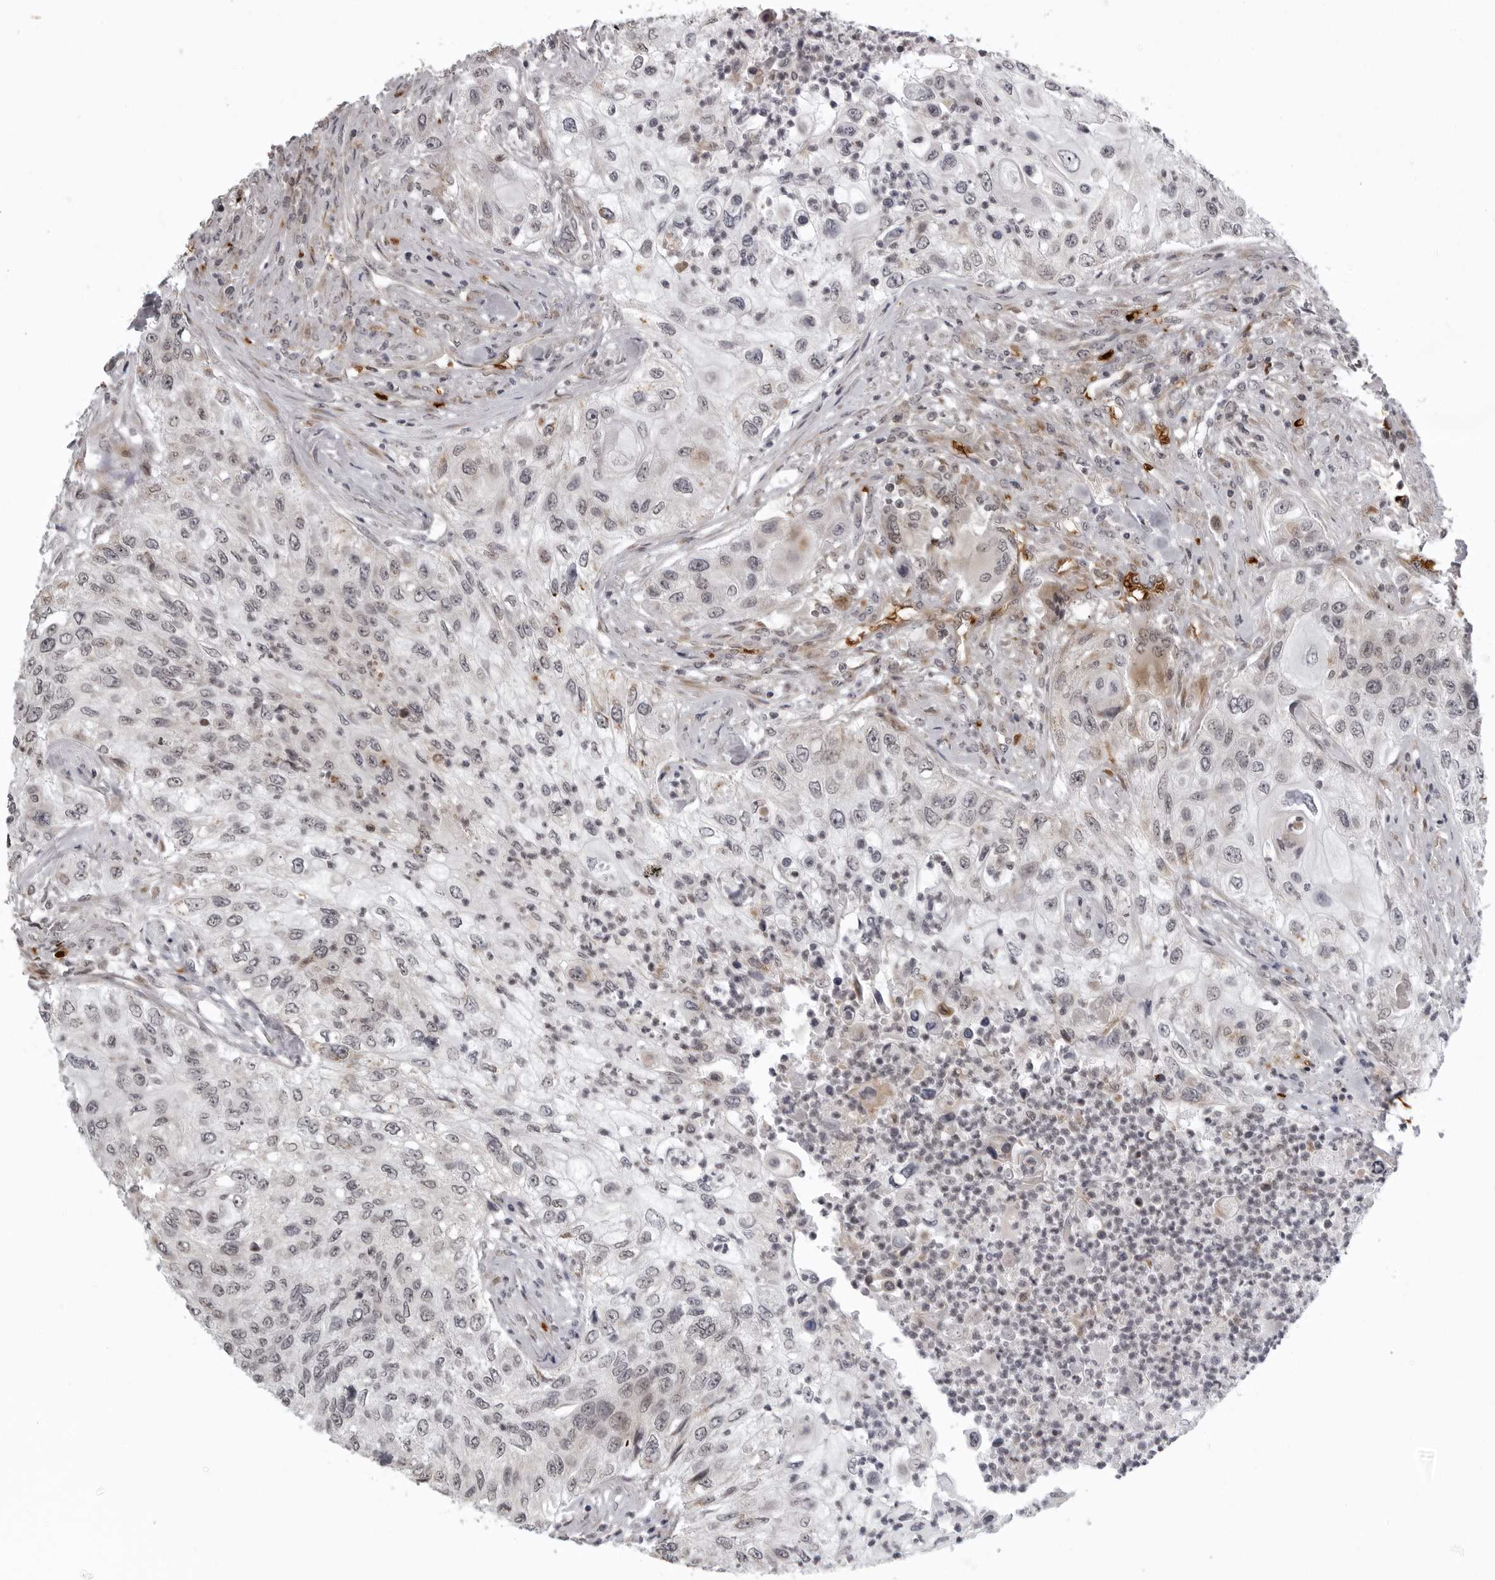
{"staining": {"intensity": "weak", "quantity": "<25%", "location": "cytoplasmic/membranous"}, "tissue": "urothelial cancer", "cell_type": "Tumor cells", "image_type": "cancer", "snomed": [{"axis": "morphology", "description": "Urothelial carcinoma, High grade"}, {"axis": "topography", "description": "Urinary bladder"}], "caption": "IHC image of urothelial cancer stained for a protein (brown), which displays no staining in tumor cells.", "gene": "THOP1", "patient": {"sex": "female", "age": 60}}